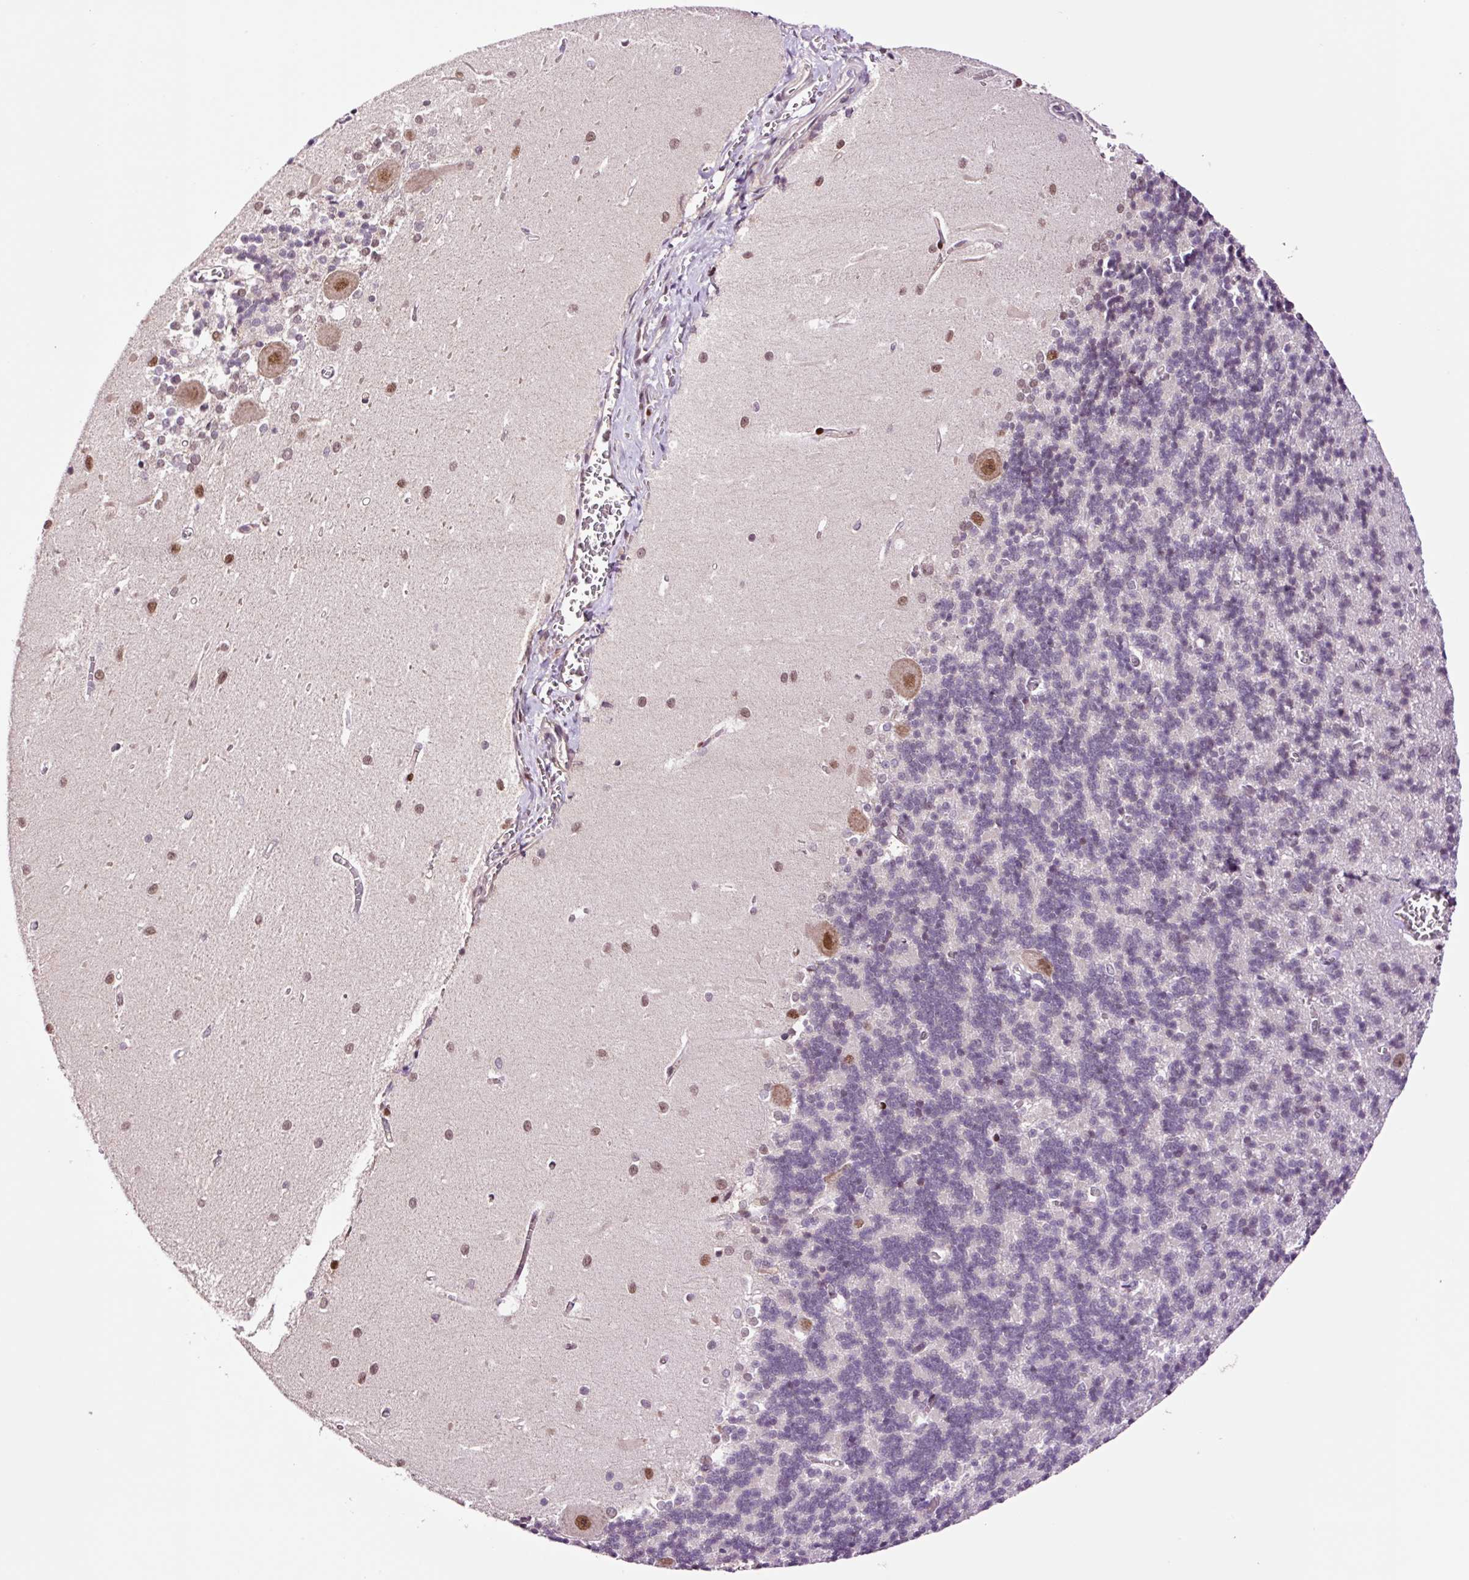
{"staining": {"intensity": "negative", "quantity": "none", "location": "none"}, "tissue": "cerebellum", "cell_type": "Cells in granular layer", "image_type": "normal", "snomed": [{"axis": "morphology", "description": "Normal tissue, NOS"}, {"axis": "topography", "description": "Cerebellum"}], "caption": "The photomicrograph exhibits no staining of cells in granular layer in benign cerebellum.", "gene": "DPPA4", "patient": {"sex": "male", "age": 37}}